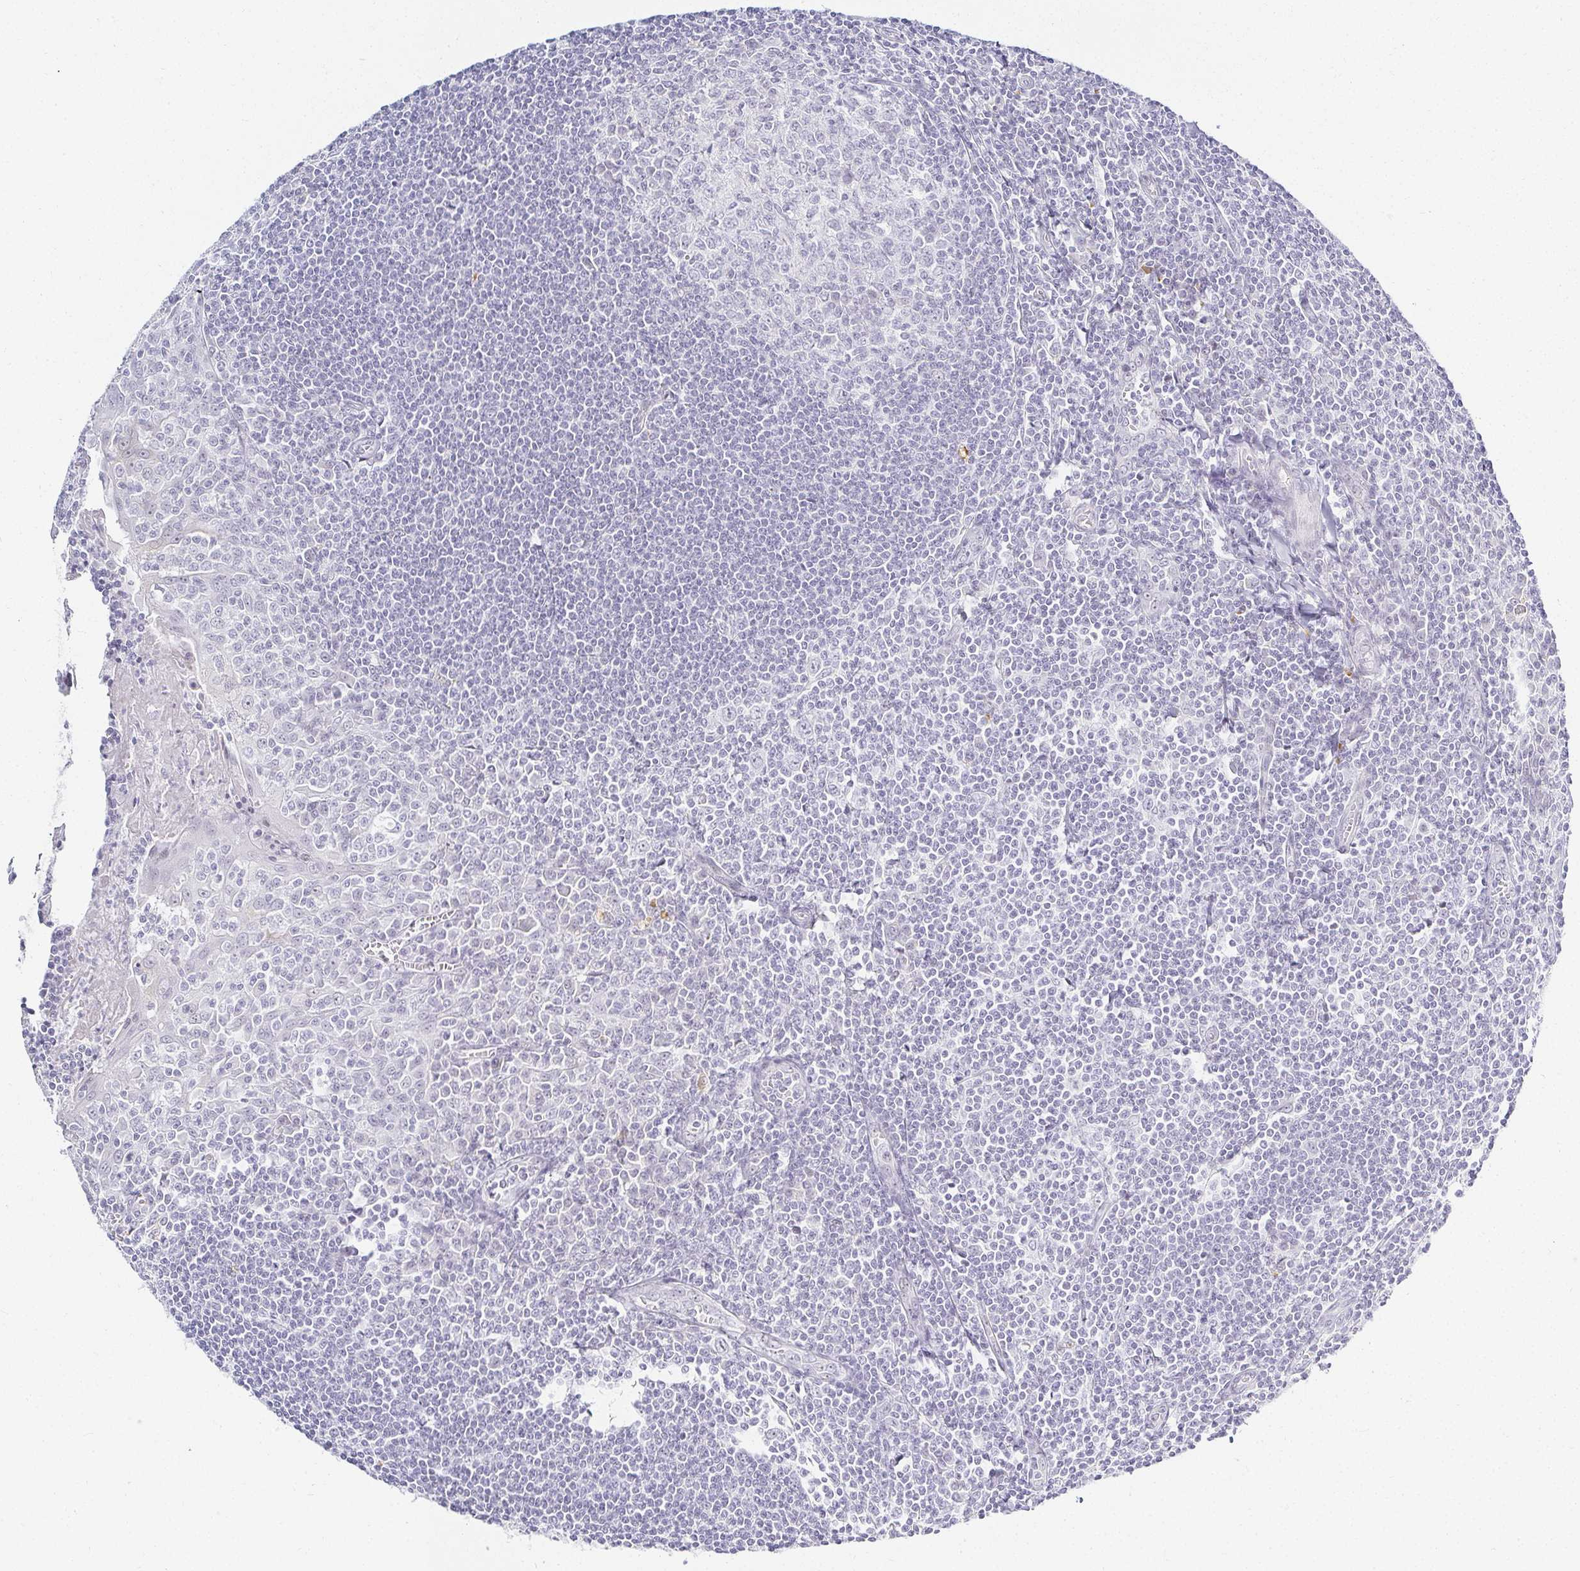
{"staining": {"intensity": "negative", "quantity": "none", "location": "none"}, "tissue": "tonsil", "cell_type": "Germinal center cells", "image_type": "normal", "snomed": [{"axis": "morphology", "description": "Normal tissue, NOS"}, {"axis": "topography", "description": "Tonsil"}], "caption": "Immunohistochemistry (IHC) photomicrograph of normal tonsil: human tonsil stained with DAB demonstrates no significant protein staining in germinal center cells.", "gene": "ACAN", "patient": {"sex": "male", "age": 27}}